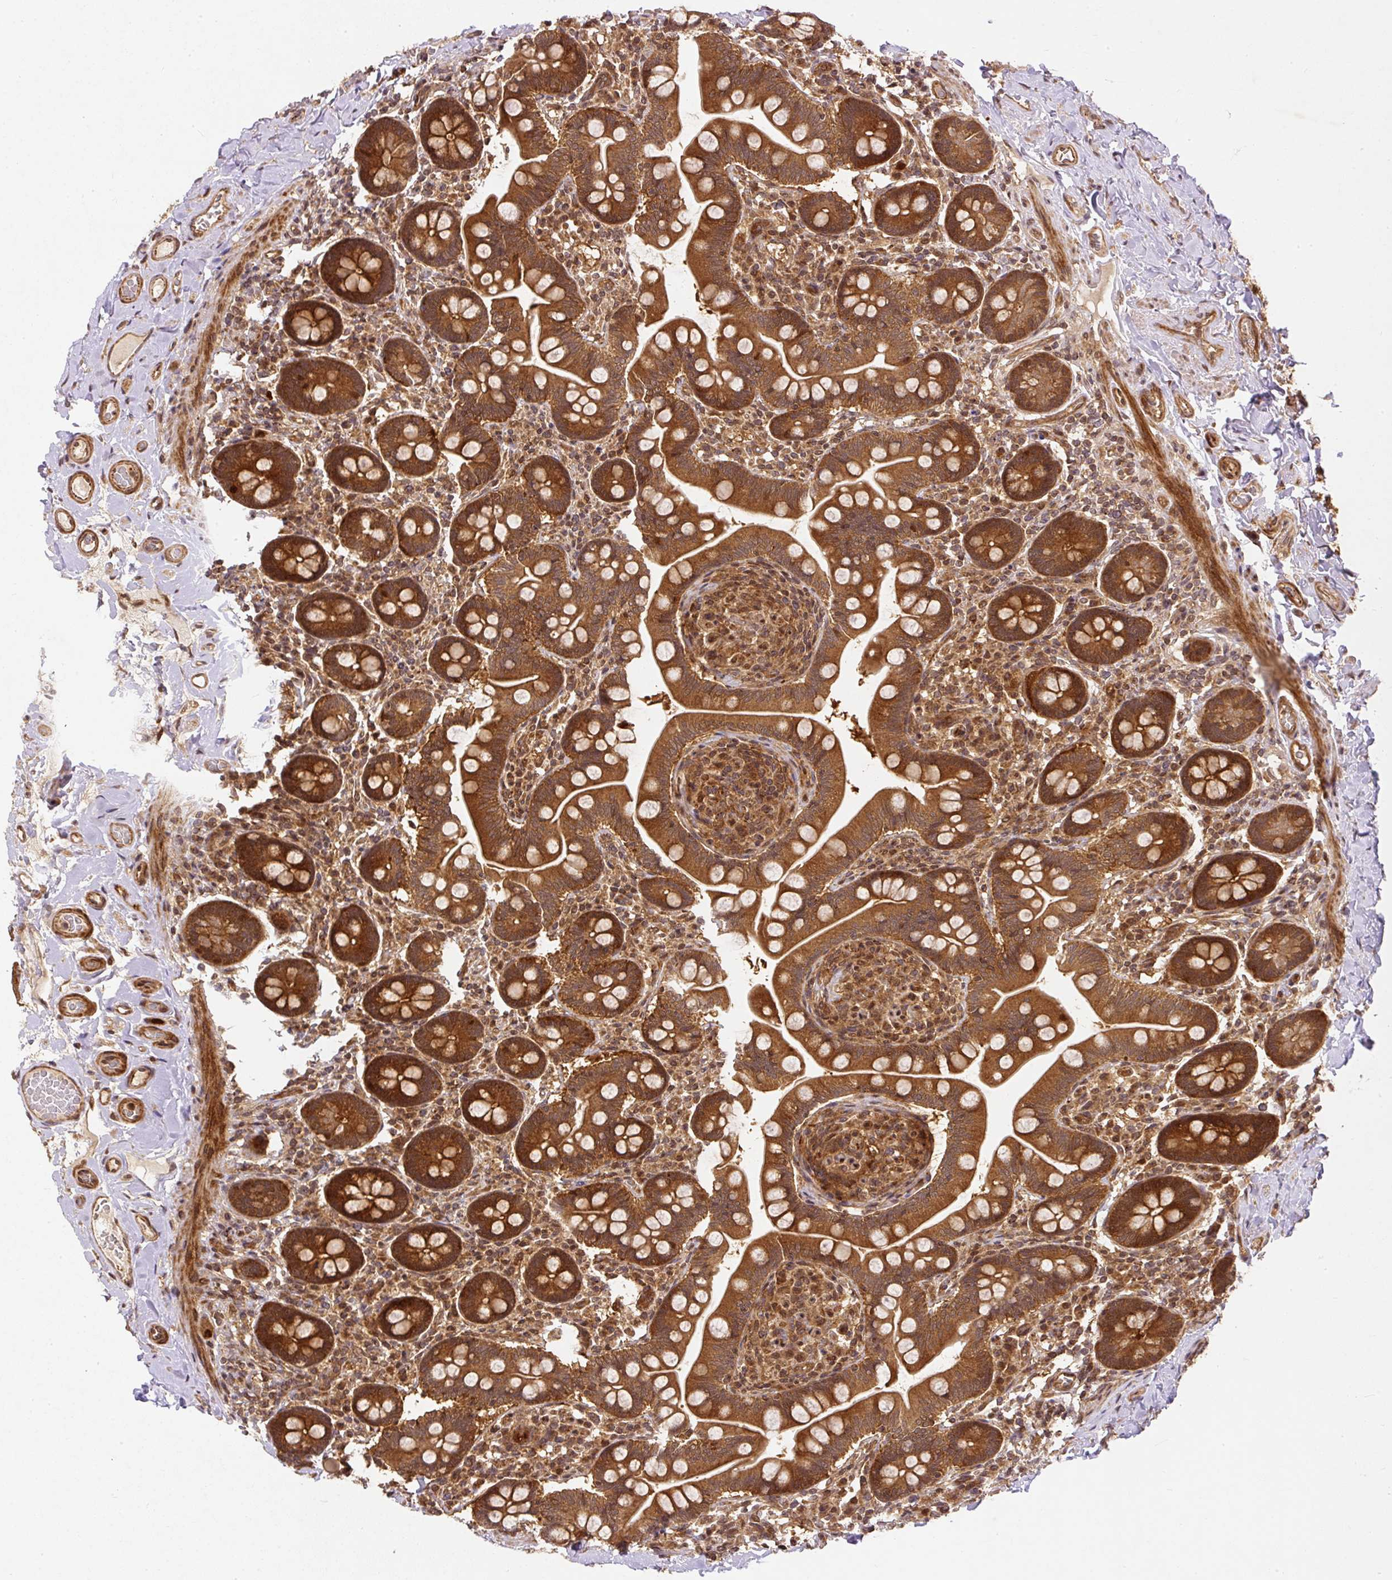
{"staining": {"intensity": "strong", "quantity": ">75%", "location": "cytoplasmic/membranous,nuclear"}, "tissue": "small intestine", "cell_type": "Glandular cells", "image_type": "normal", "snomed": [{"axis": "morphology", "description": "Normal tissue, NOS"}, {"axis": "topography", "description": "Small intestine"}], "caption": "High-magnification brightfield microscopy of unremarkable small intestine stained with DAB (3,3'-diaminobenzidine) (brown) and counterstained with hematoxylin (blue). glandular cells exhibit strong cytoplasmic/membranous,nuclear staining is identified in about>75% of cells.", "gene": "PSMD1", "patient": {"sex": "female", "age": 64}}